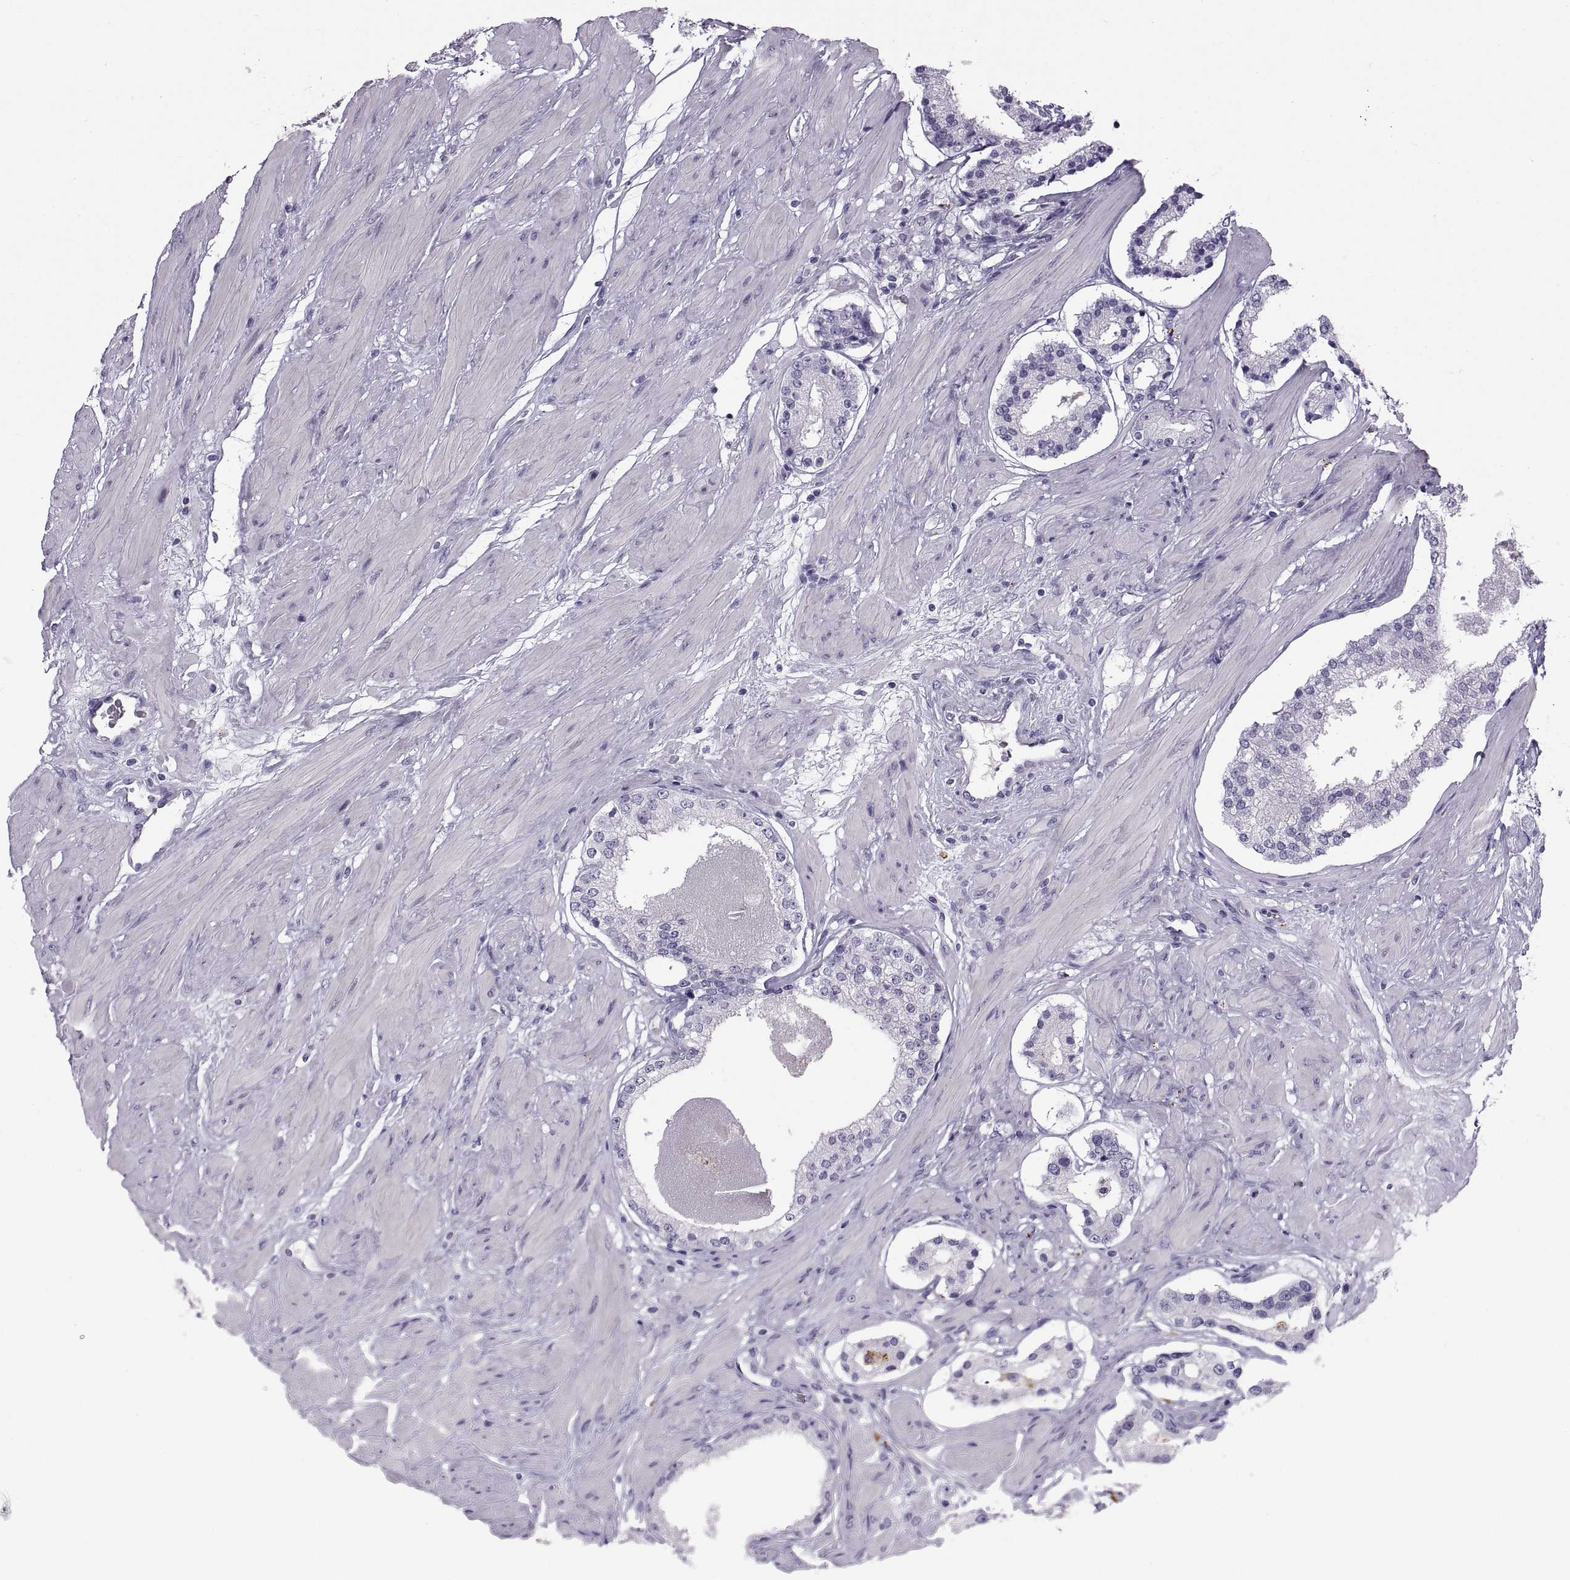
{"staining": {"intensity": "negative", "quantity": "none", "location": "none"}, "tissue": "prostate cancer", "cell_type": "Tumor cells", "image_type": "cancer", "snomed": [{"axis": "morphology", "description": "Adenocarcinoma, Low grade"}, {"axis": "topography", "description": "Prostate"}], "caption": "Micrograph shows no significant protein expression in tumor cells of prostate adenocarcinoma (low-grade).", "gene": "QRICH2", "patient": {"sex": "male", "age": 60}}